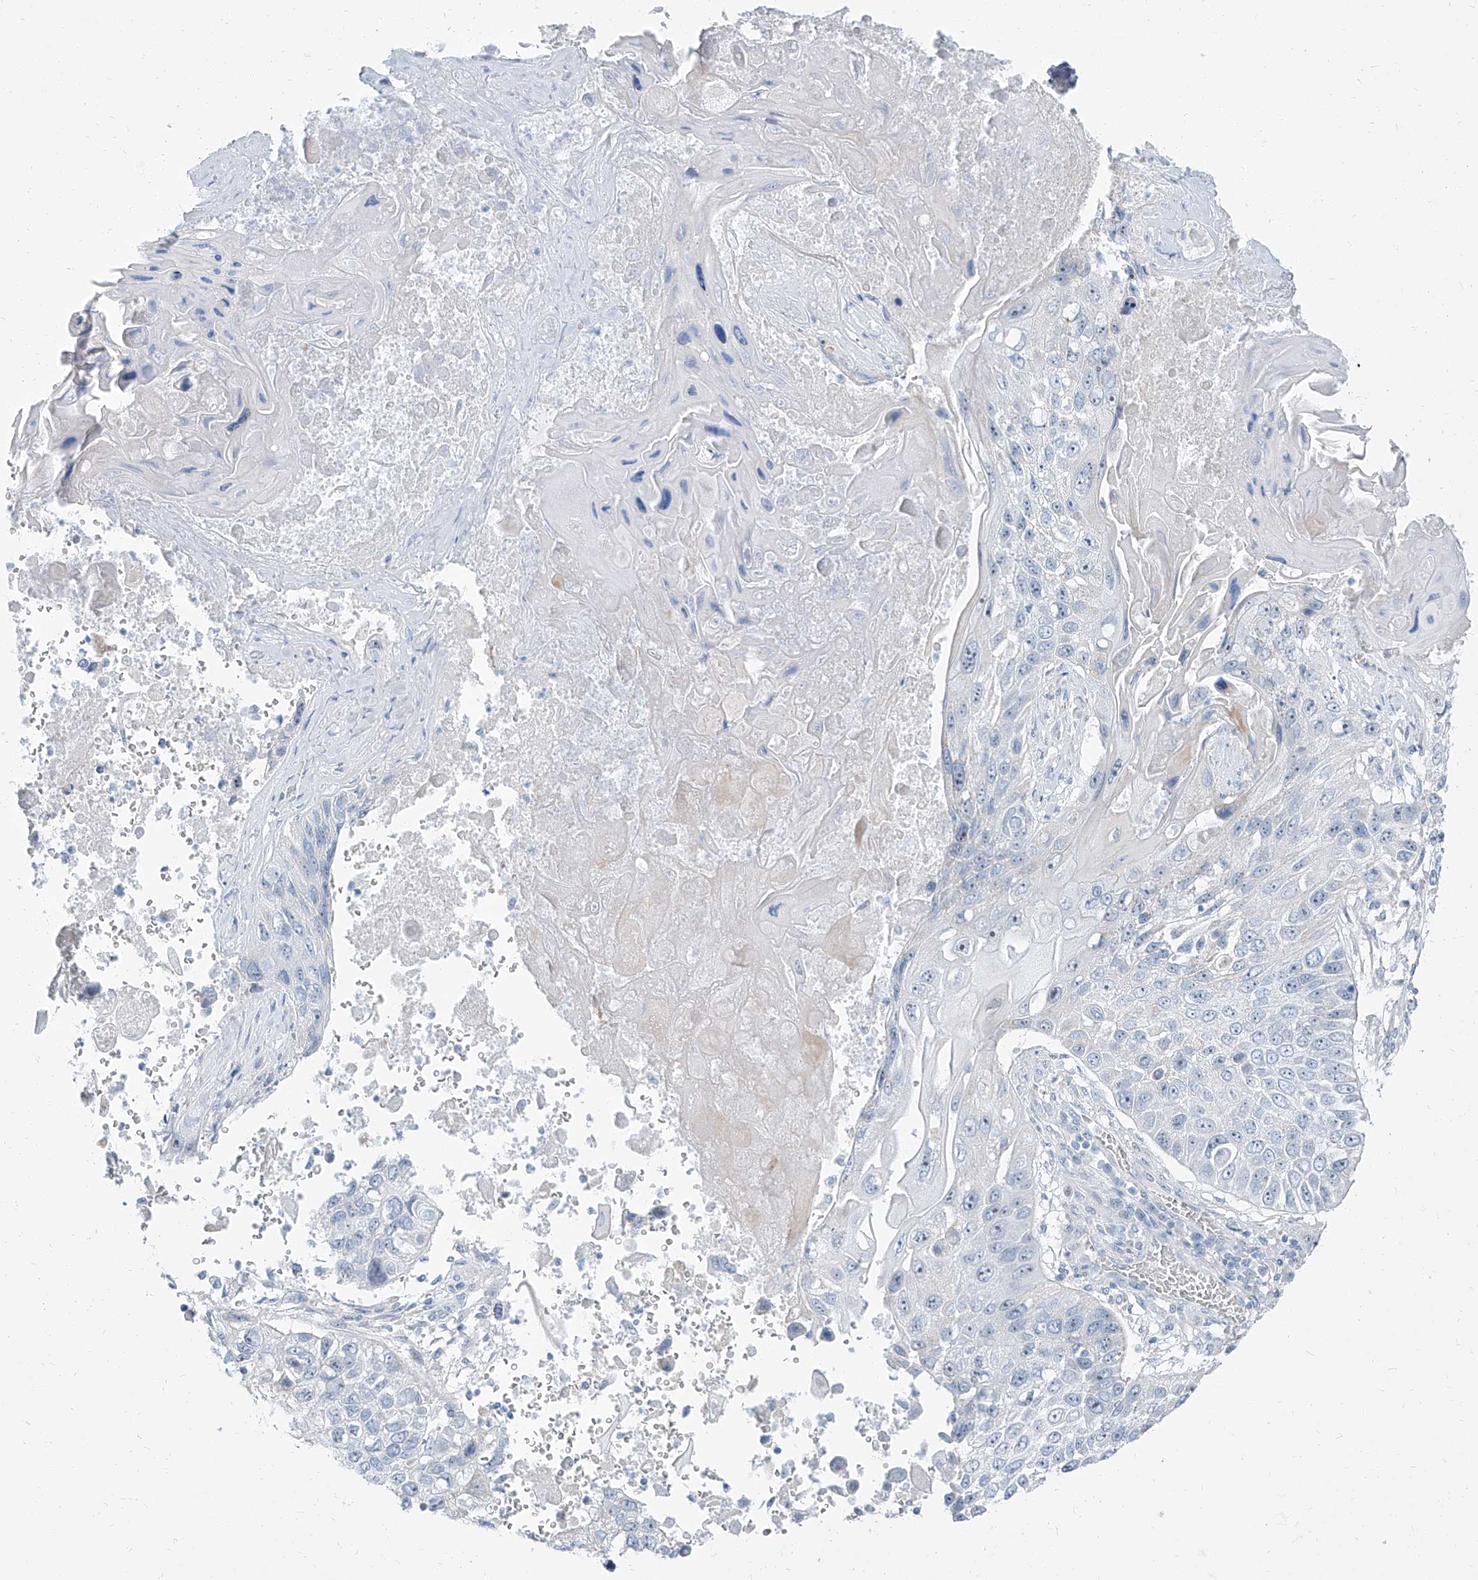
{"staining": {"intensity": "negative", "quantity": "none", "location": "none"}, "tissue": "lung cancer", "cell_type": "Tumor cells", "image_type": "cancer", "snomed": [{"axis": "morphology", "description": "Squamous cell carcinoma, NOS"}, {"axis": "topography", "description": "Lung"}], "caption": "An IHC image of squamous cell carcinoma (lung) is shown. There is no staining in tumor cells of squamous cell carcinoma (lung).", "gene": "TXLNB", "patient": {"sex": "male", "age": 61}}